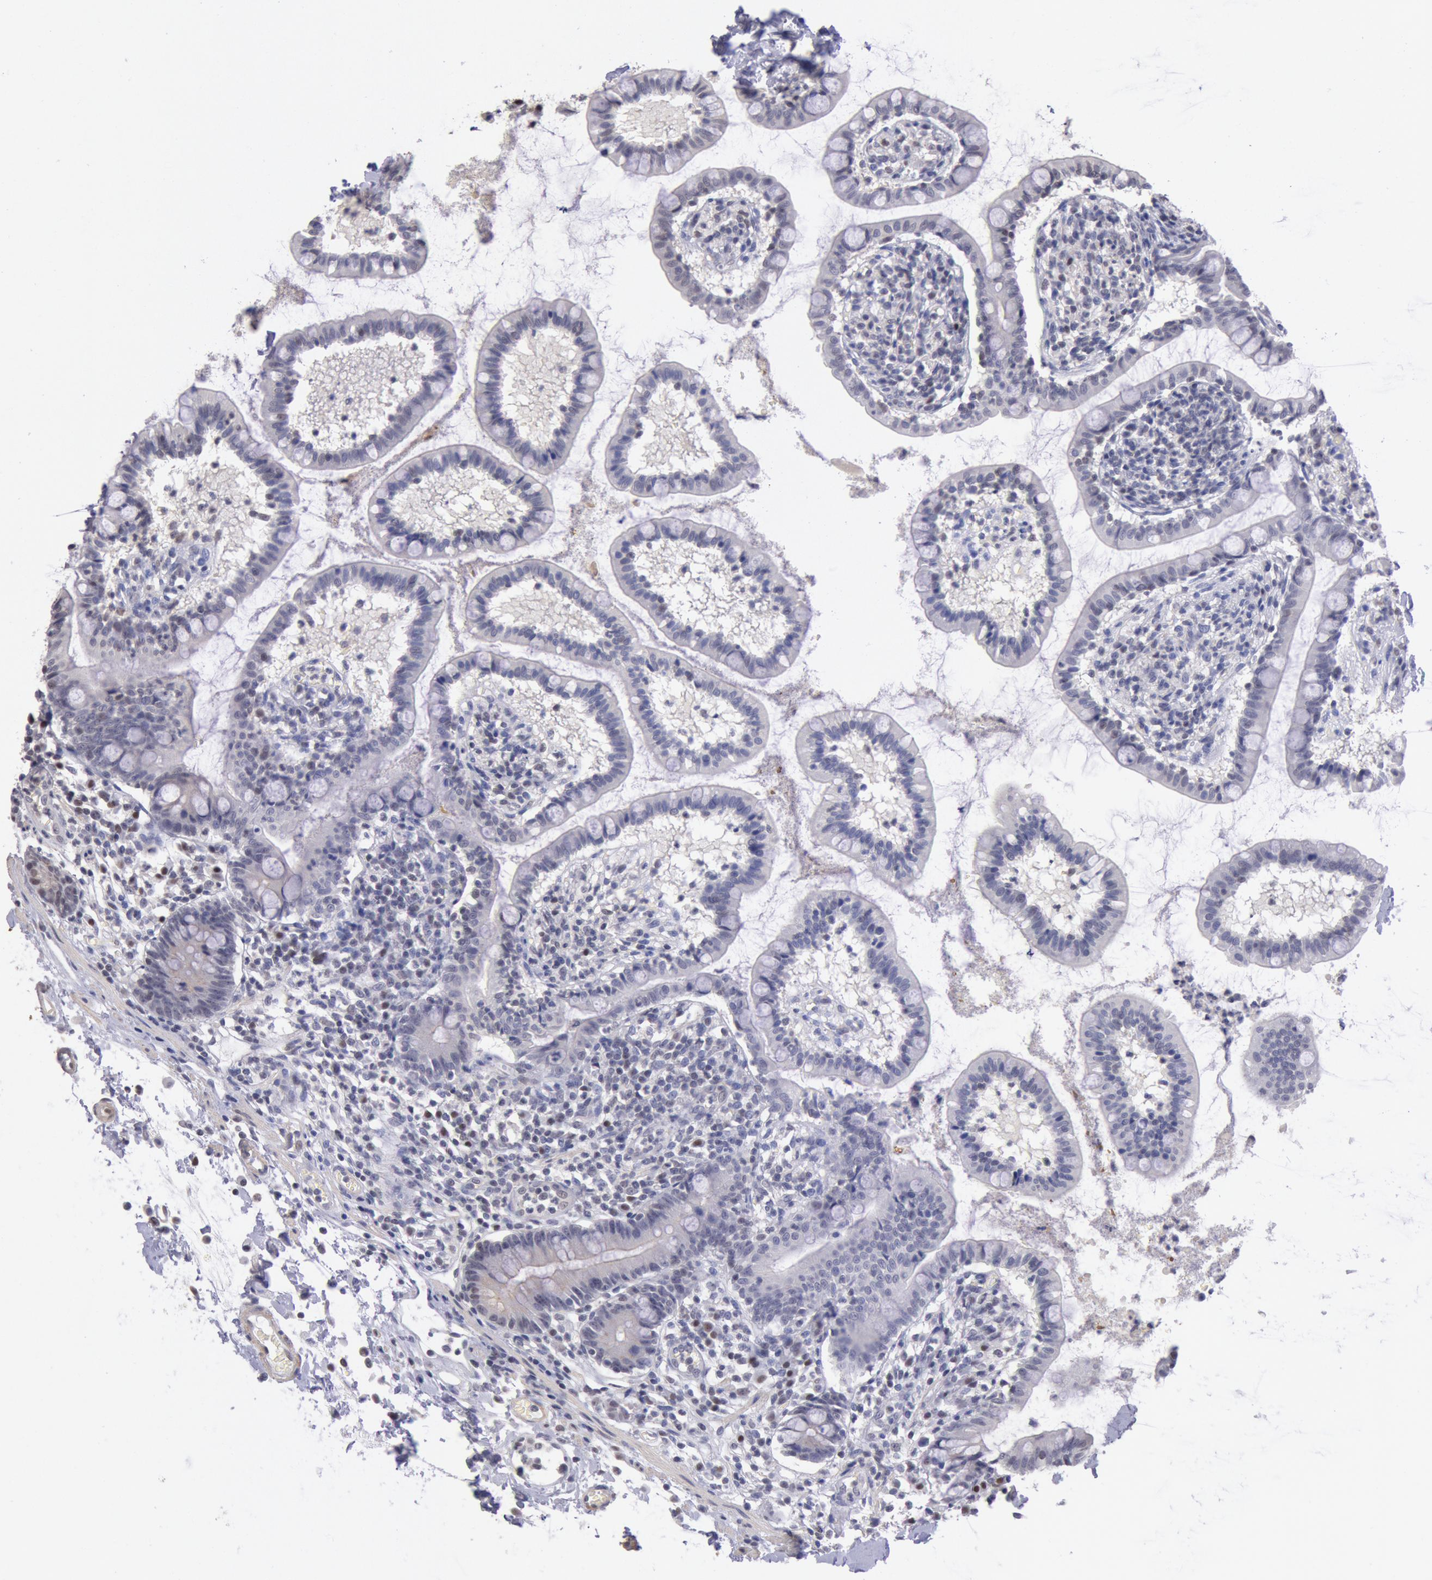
{"staining": {"intensity": "negative", "quantity": "none", "location": "none"}, "tissue": "small intestine", "cell_type": "Glandular cells", "image_type": "normal", "snomed": [{"axis": "morphology", "description": "Normal tissue, NOS"}, {"axis": "topography", "description": "Small intestine"}], "caption": "Immunohistochemical staining of unremarkable human small intestine displays no significant positivity in glandular cells.", "gene": "MYH6", "patient": {"sex": "female", "age": 61}}